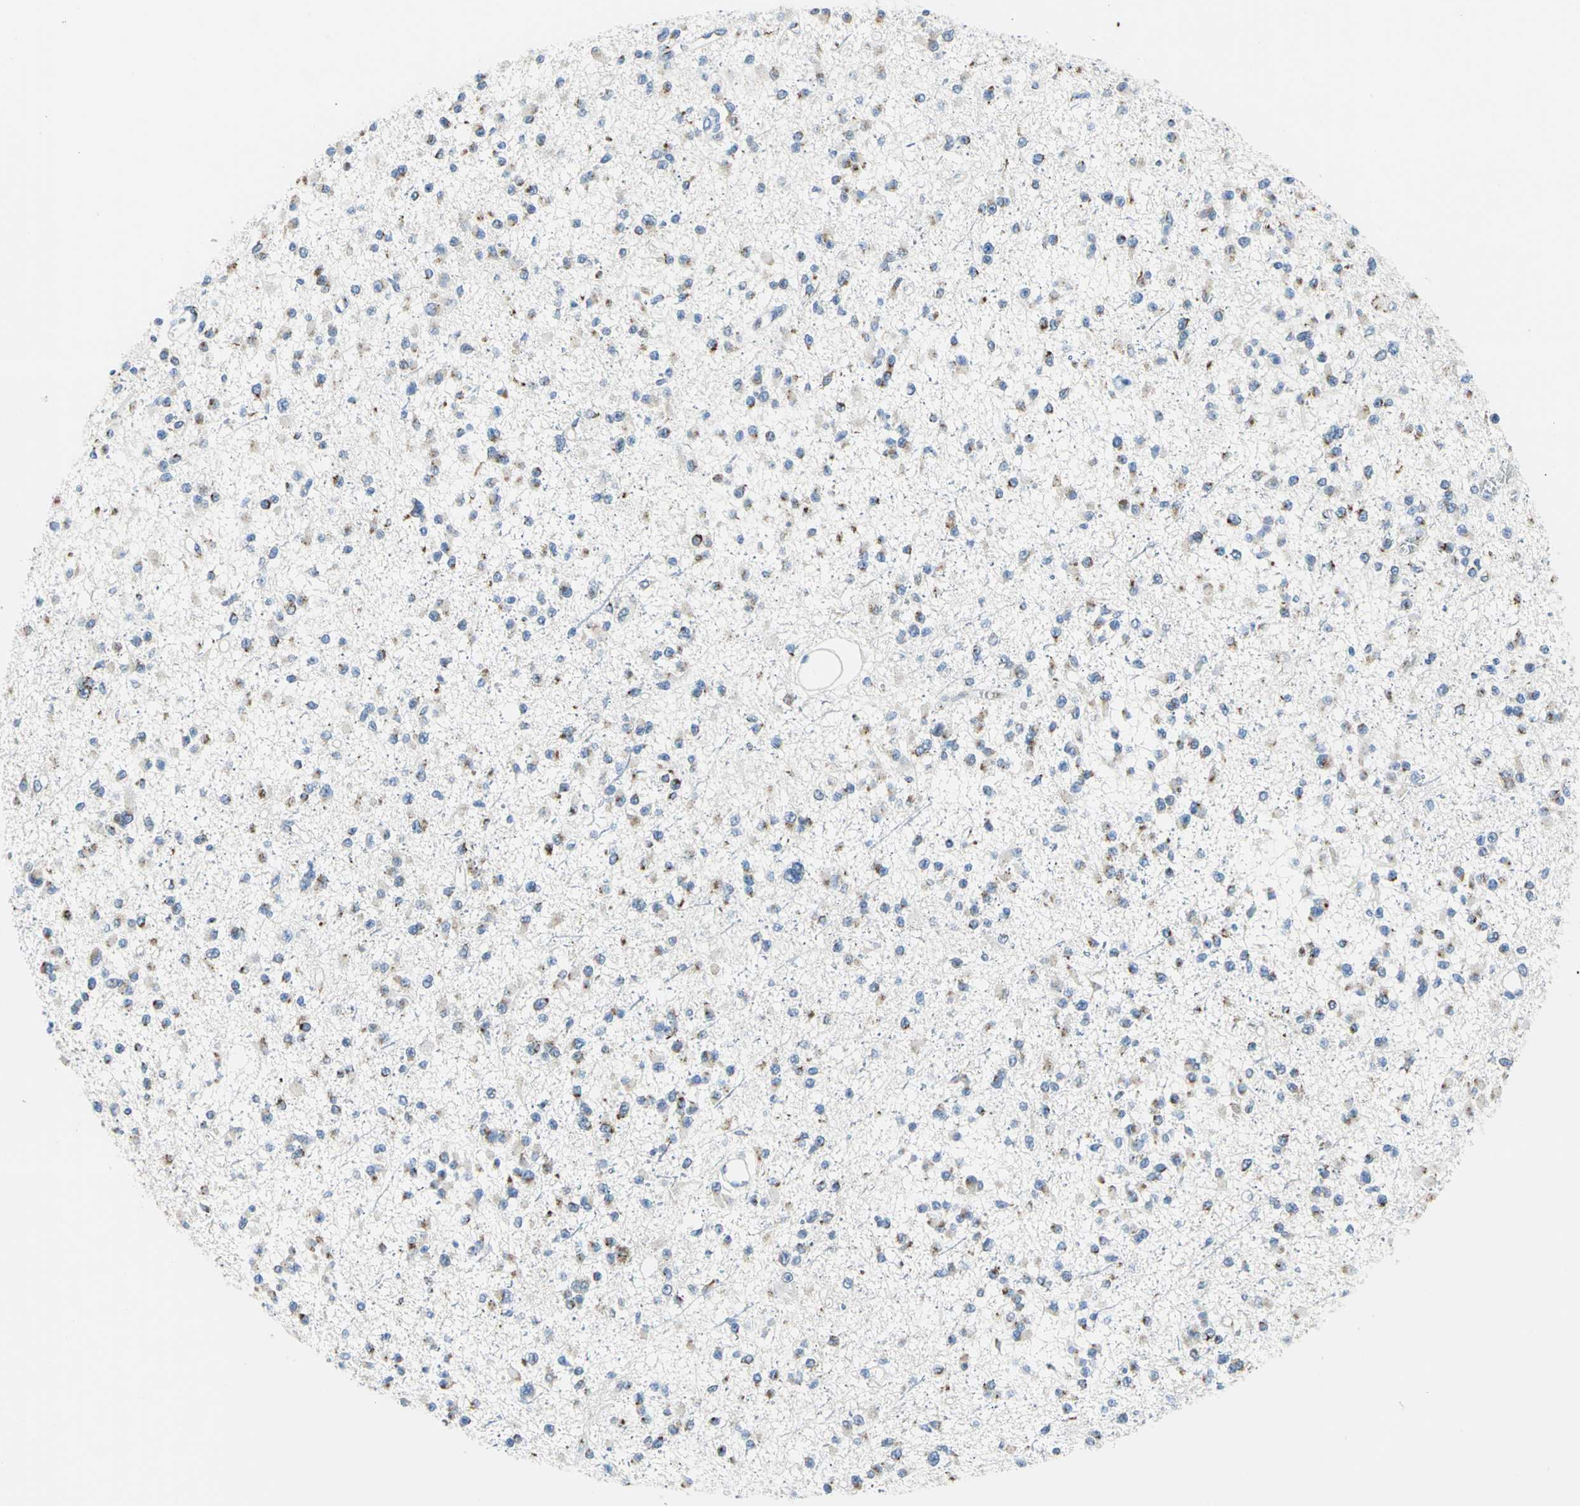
{"staining": {"intensity": "moderate", "quantity": "25%-75%", "location": "cytoplasmic/membranous"}, "tissue": "glioma", "cell_type": "Tumor cells", "image_type": "cancer", "snomed": [{"axis": "morphology", "description": "Glioma, malignant, Low grade"}, {"axis": "topography", "description": "Brain"}], "caption": "An IHC image of tumor tissue is shown. Protein staining in brown shows moderate cytoplasmic/membranous positivity in glioma within tumor cells.", "gene": "GPR3", "patient": {"sex": "female", "age": 22}}